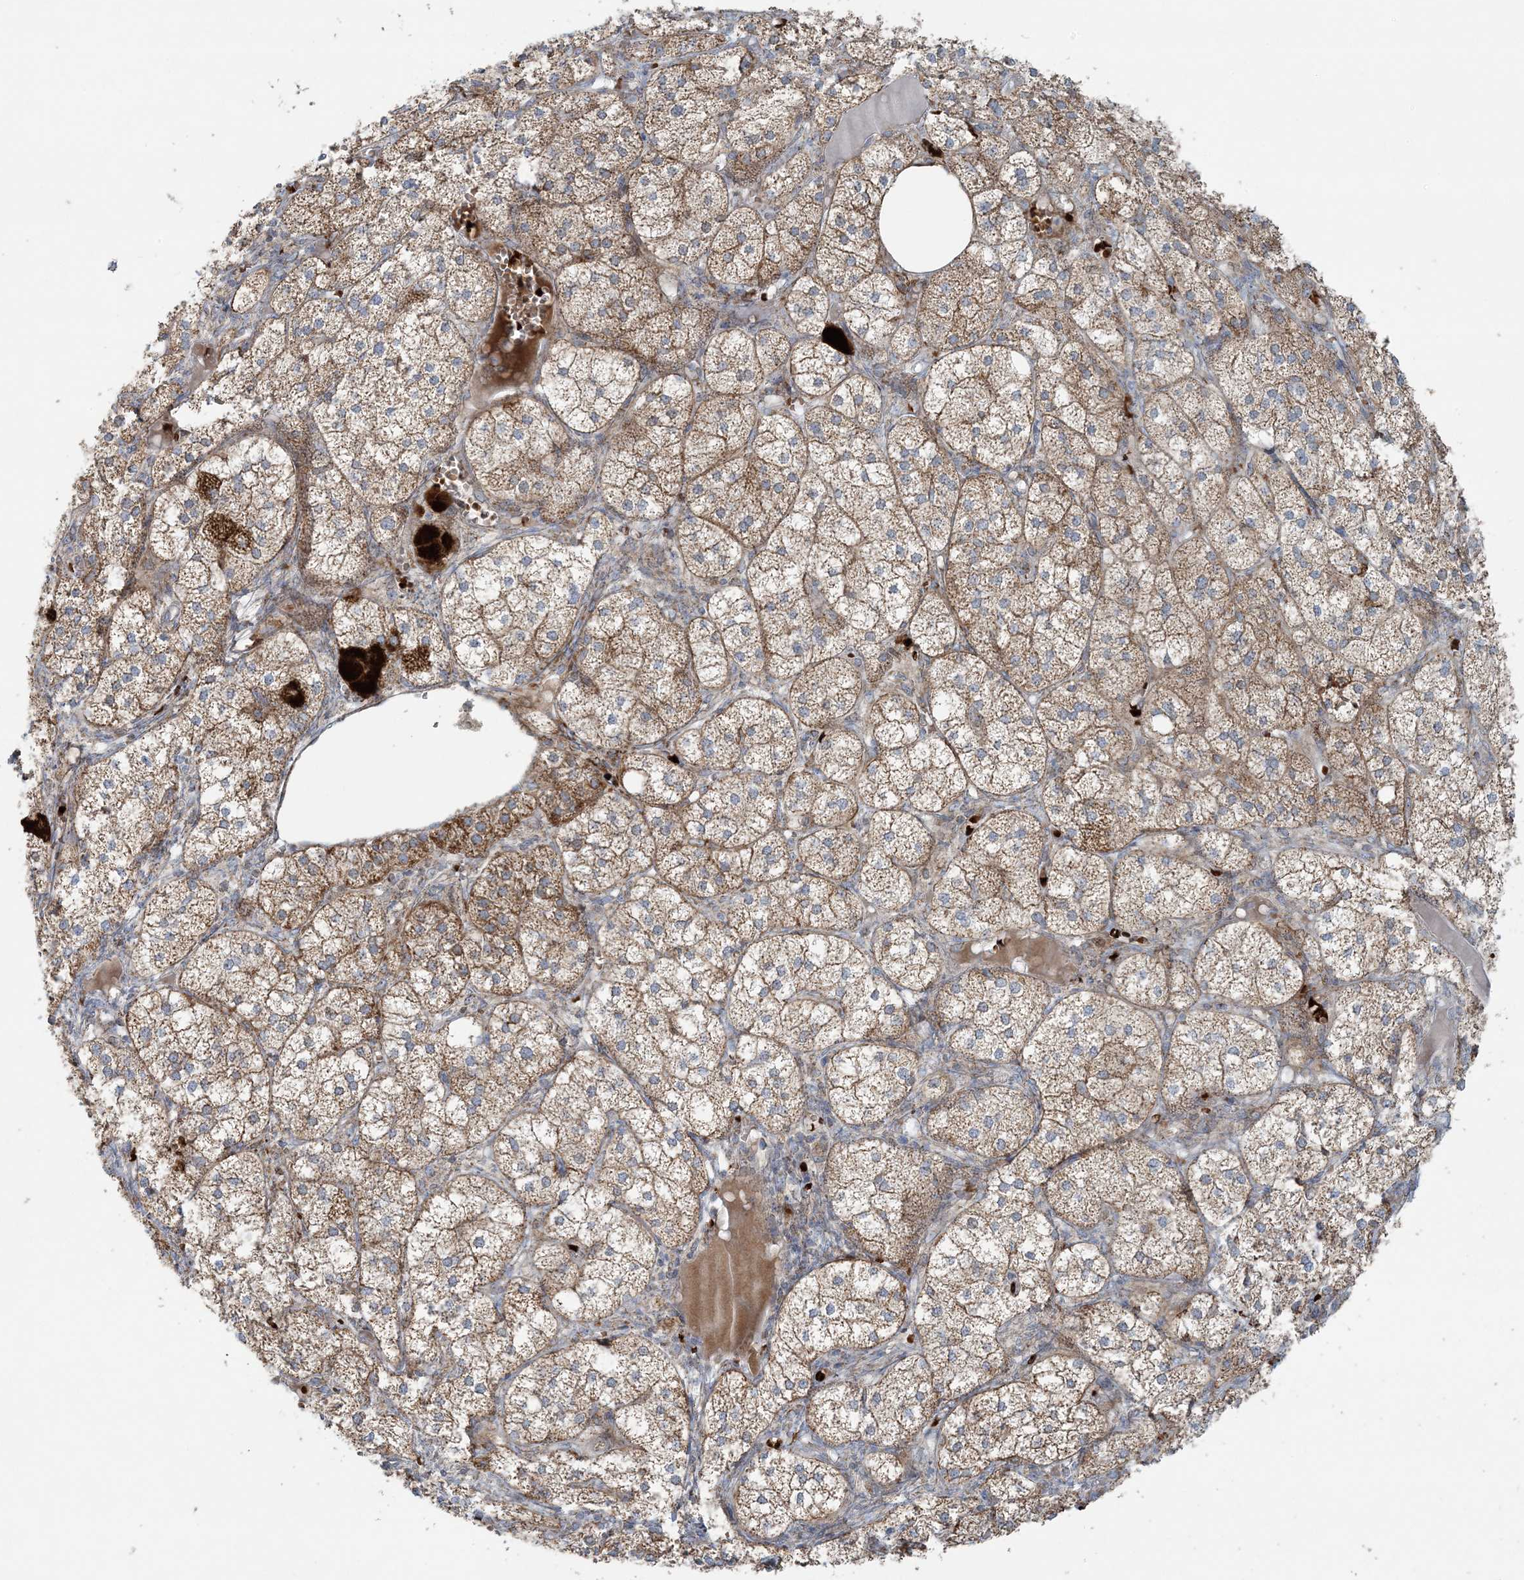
{"staining": {"intensity": "moderate", "quantity": ">75%", "location": "cytoplasmic/membranous"}, "tissue": "adrenal gland", "cell_type": "Glandular cells", "image_type": "normal", "snomed": [{"axis": "morphology", "description": "Normal tissue, NOS"}, {"axis": "topography", "description": "Adrenal gland"}], "caption": "IHC (DAB) staining of benign human adrenal gland reveals moderate cytoplasmic/membranous protein staining in about >75% of glandular cells. (brown staining indicates protein expression, while blue staining denotes nuclei).", "gene": "PIK3R4", "patient": {"sex": "female", "age": 61}}